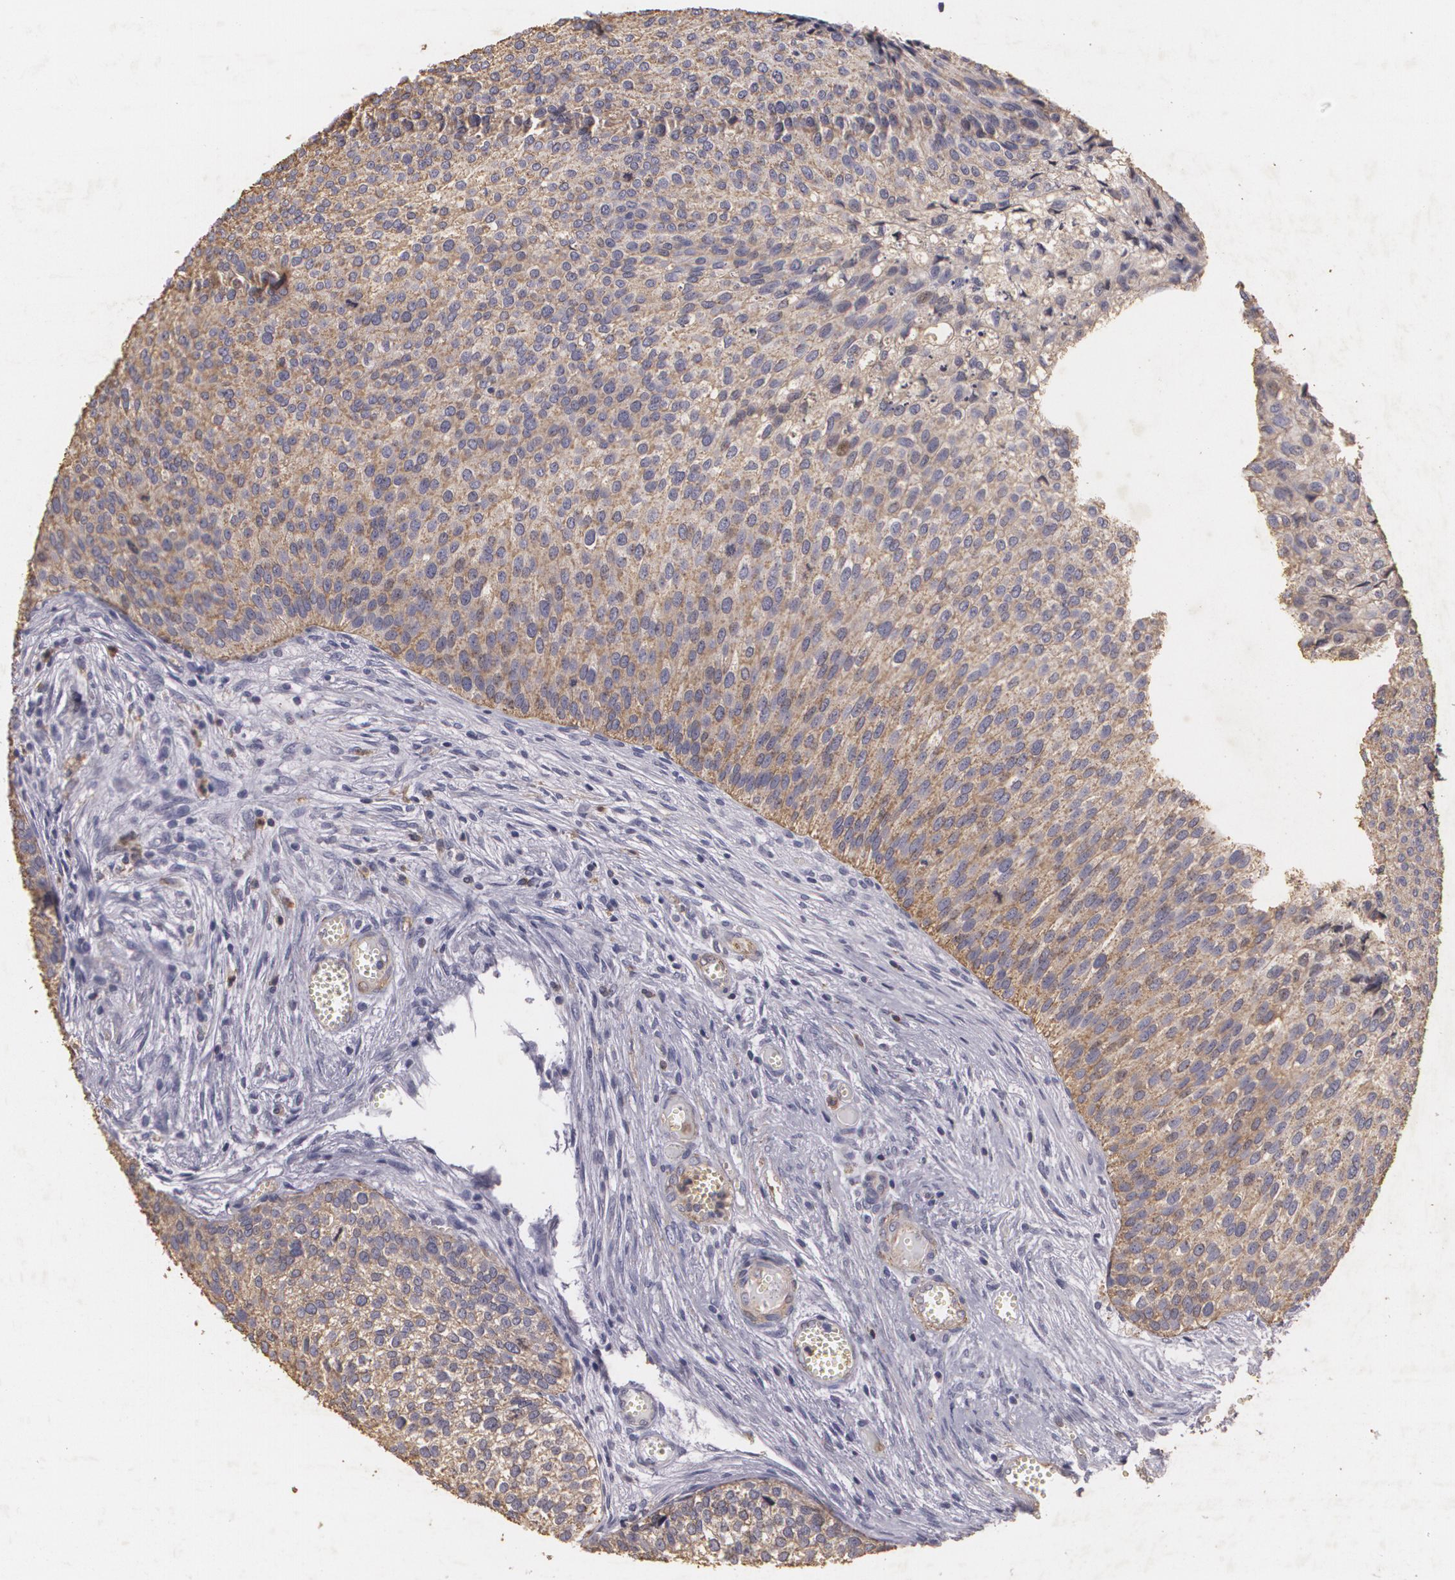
{"staining": {"intensity": "weak", "quantity": ">75%", "location": "cytoplasmic/membranous"}, "tissue": "urothelial cancer", "cell_type": "Tumor cells", "image_type": "cancer", "snomed": [{"axis": "morphology", "description": "Urothelial carcinoma, Low grade"}, {"axis": "topography", "description": "Urinary bladder"}], "caption": "Immunohistochemical staining of urothelial carcinoma (low-grade) demonstrates weak cytoplasmic/membranous protein positivity in approximately >75% of tumor cells.", "gene": "KCNA4", "patient": {"sex": "male", "age": 84}}